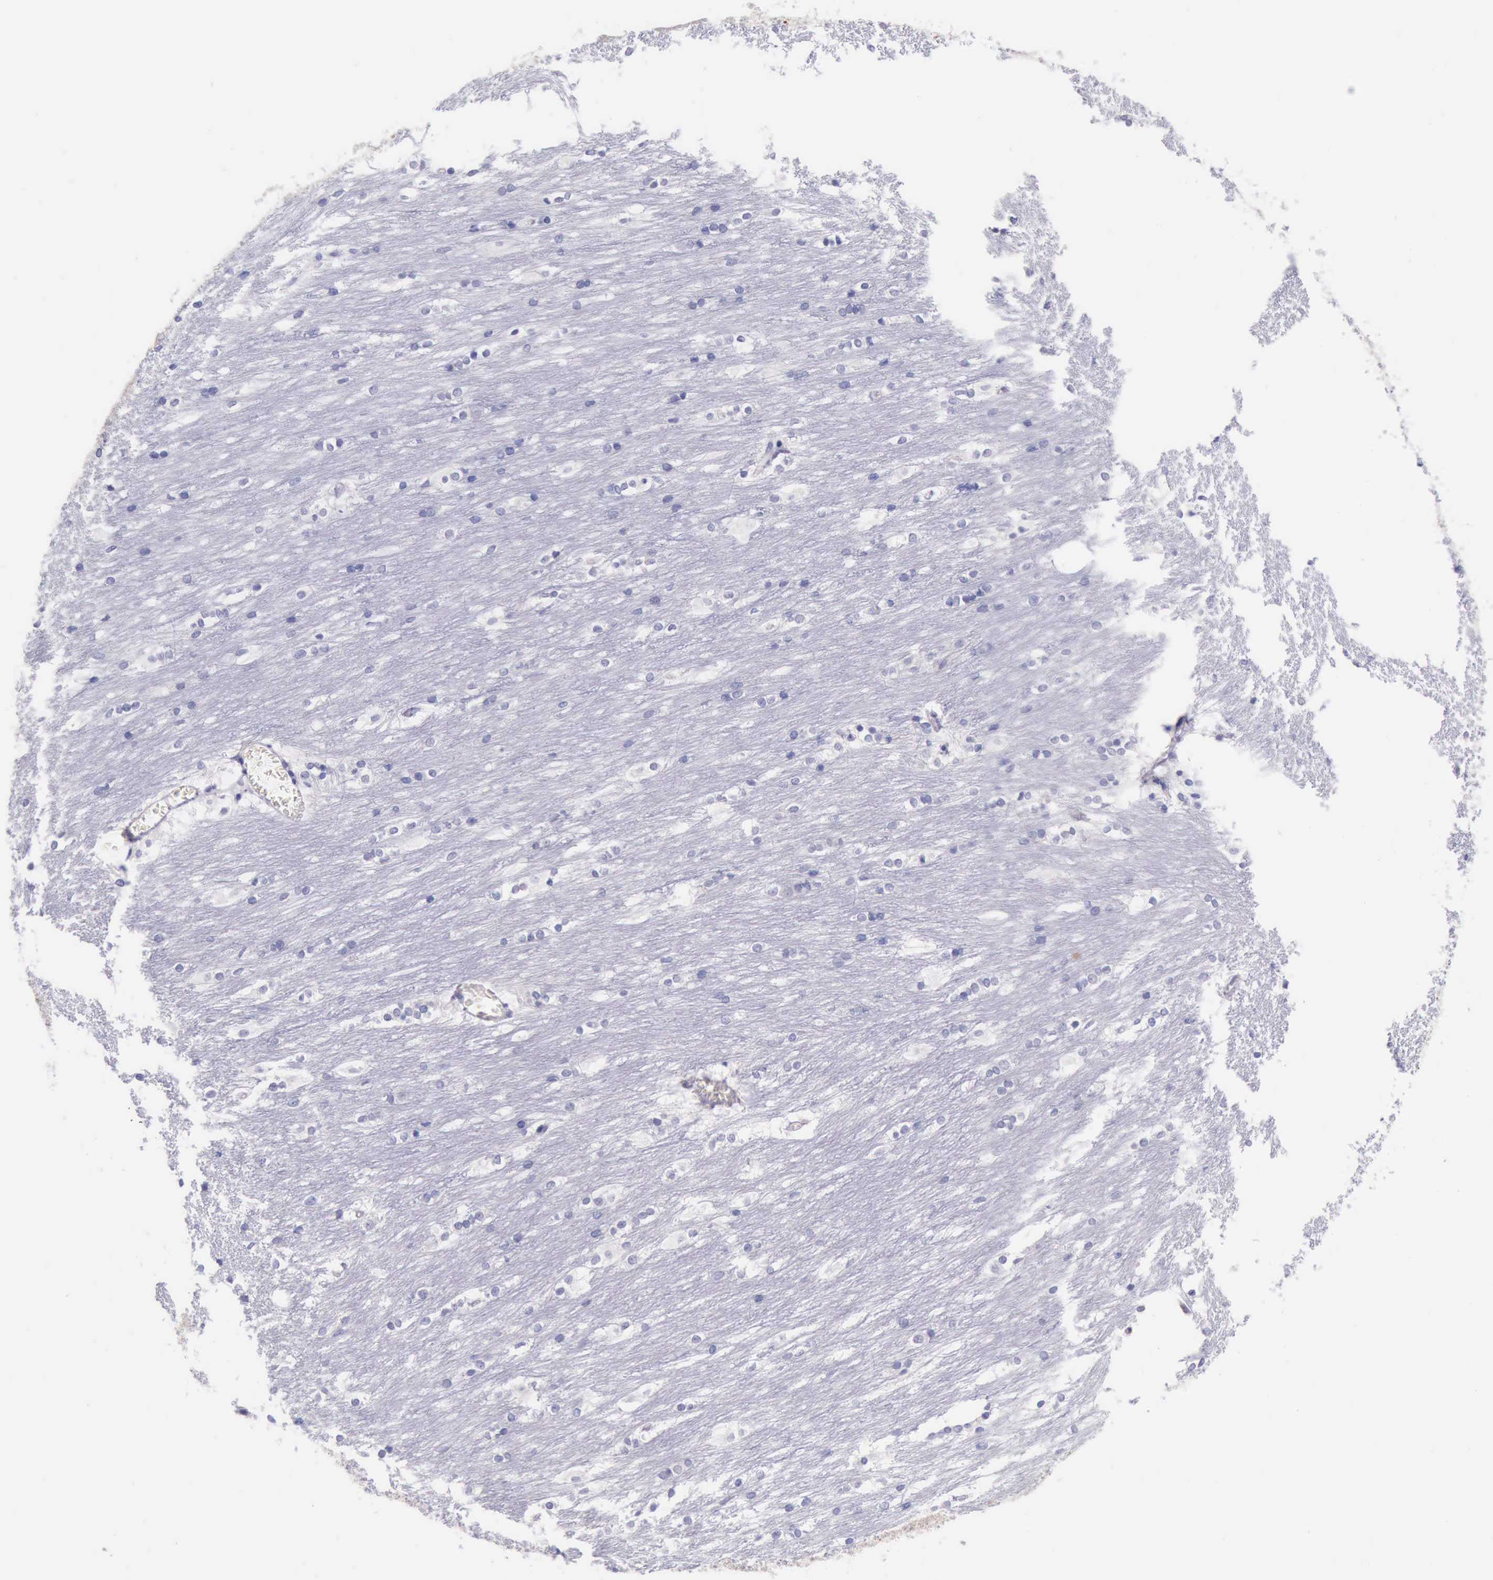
{"staining": {"intensity": "negative", "quantity": "none", "location": "none"}, "tissue": "caudate", "cell_type": "Glial cells", "image_type": "normal", "snomed": [{"axis": "morphology", "description": "Normal tissue, NOS"}, {"axis": "topography", "description": "Lateral ventricle wall"}], "caption": "Human caudate stained for a protein using immunohistochemistry reveals no expression in glial cells.", "gene": "LRFN5", "patient": {"sex": "female", "age": 19}}